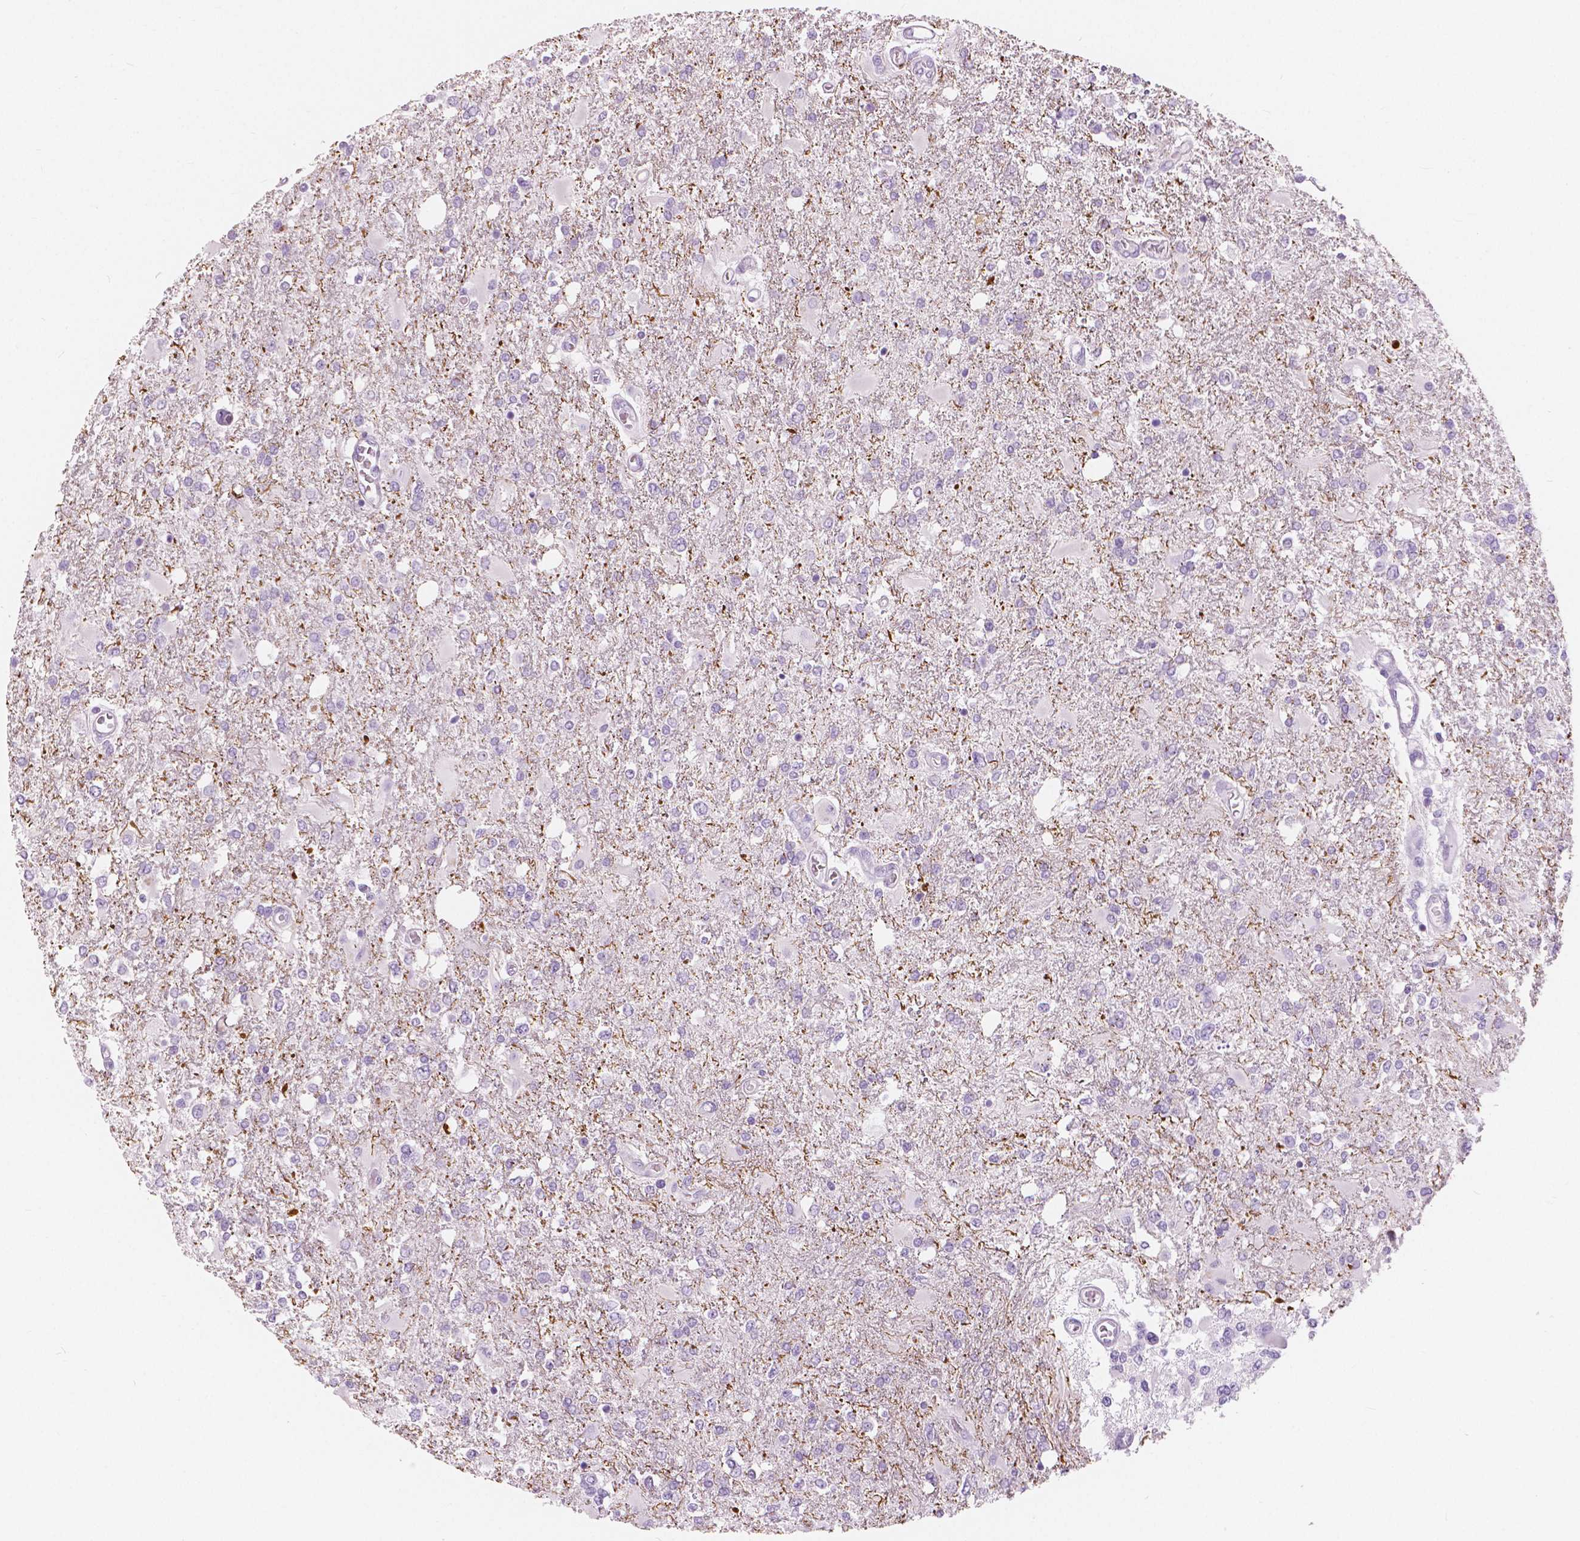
{"staining": {"intensity": "negative", "quantity": "none", "location": "none"}, "tissue": "glioma", "cell_type": "Tumor cells", "image_type": "cancer", "snomed": [{"axis": "morphology", "description": "Glioma, malignant, High grade"}, {"axis": "topography", "description": "Cerebral cortex"}], "caption": "Tumor cells are negative for brown protein staining in glioma.", "gene": "A4GNT", "patient": {"sex": "male", "age": 79}}